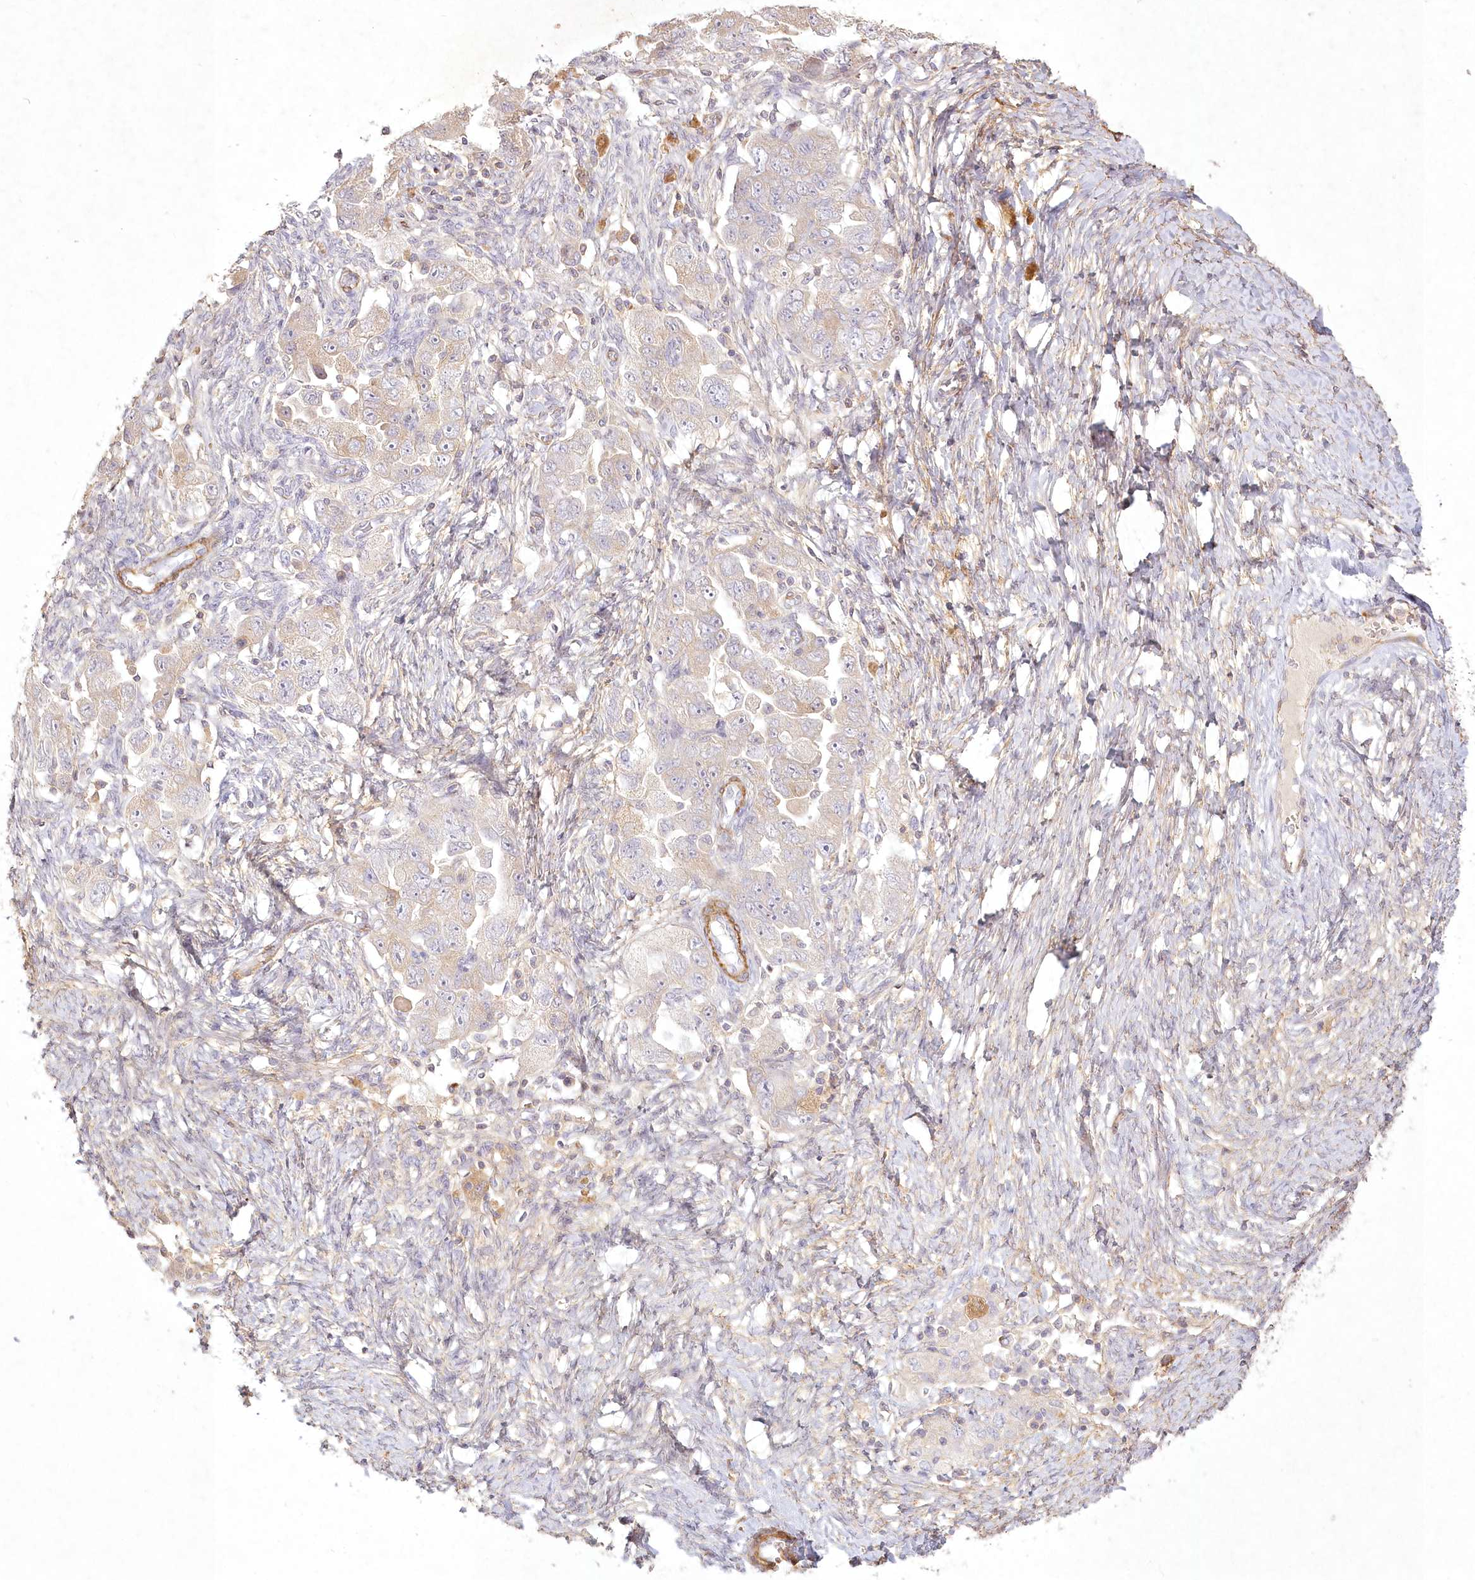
{"staining": {"intensity": "weak", "quantity": "<25%", "location": "cytoplasmic/membranous"}, "tissue": "ovarian cancer", "cell_type": "Tumor cells", "image_type": "cancer", "snomed": [{"axis": "morphology", "description": "Carcinoma, NOS"}, {"axis": "morphology", "description": "Cystadenocarcinoma, serous, NOS"}, {"axis": "topography", "description": "Ovary"}], "caption": "Micrograph shows no protein positivity in tumor cells of ovarian cancer tissue.", "gene": "INPP4B", "patient": {"sex": "female", "age": 69}}